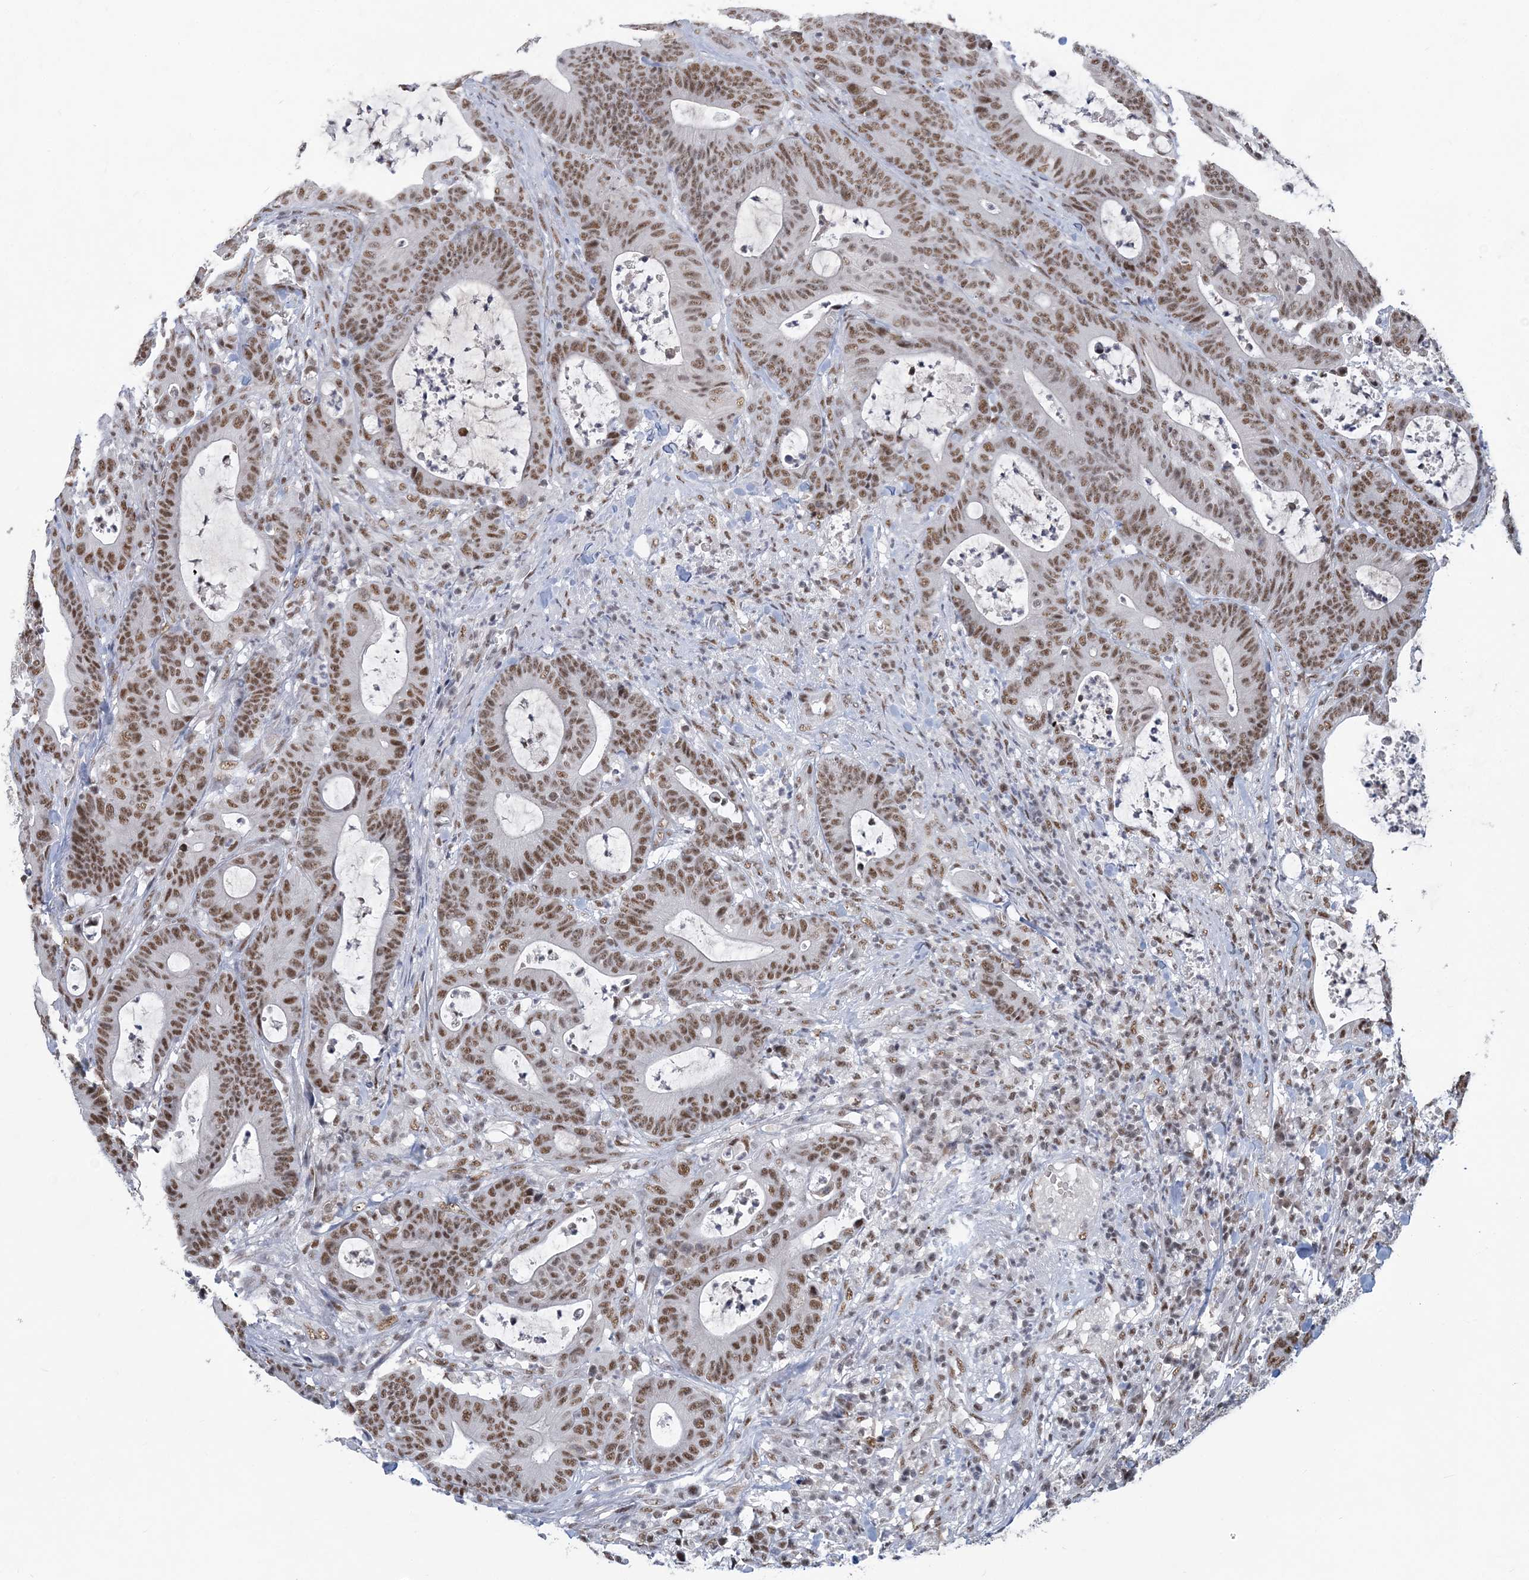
{"staining": {"intensity": "moderate", "quantity": ">75%", "location": "nuclear"}, "tissue": "colorectal cancer", "cell_type": "Tumor cells", "image_type": "cancer", "snomed": [{"axis": "morphology", "description": "Adenocarcinoma, NOS"}, {"axis": "topography", "description": "Colon"}], "caption": "Protein expression by immunohistochemistry exhibits moderate nuclear staining in about >75% of tumor cells in adenocarcinoma (colorectal).", "gene": "PLRG1", "patient": {"sex": "female", "age": 84}}